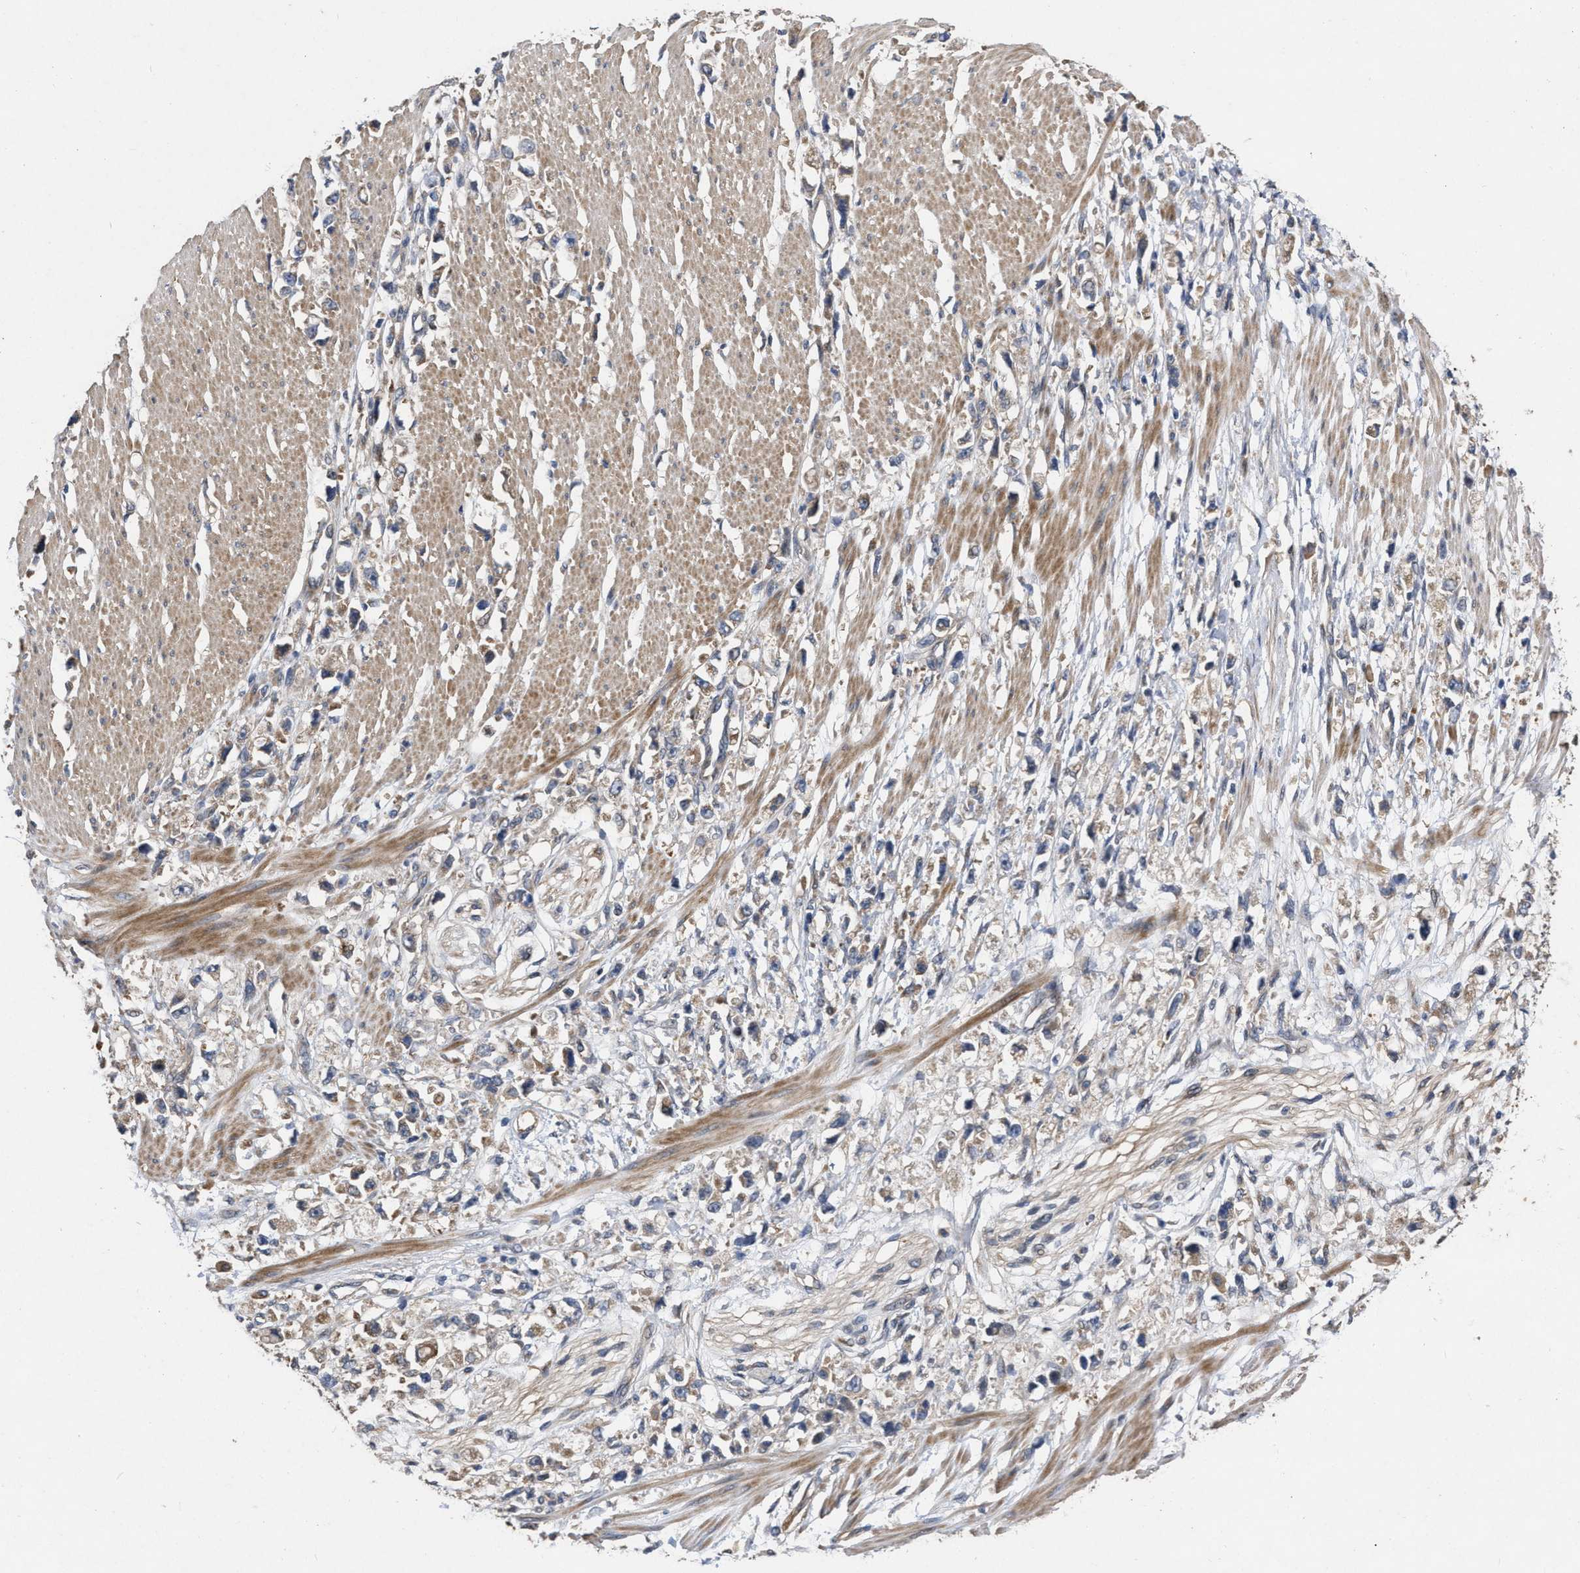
{"staining": {"intensity": "moderate", "quantity": "25%-75%", "location": "cytoplasmic/membranous"}, "tissue": "stomach cancer", "cell_type": "Tumor cells", "image_type": "cancer", "snomed": [{"axis": "morphology", "description": "Adenocarcinoma, NOS"}, {"axis": "topography", "description": "Stomach"}], "caption": "A medium amount of moderate cytoplasmic/membranous positivity is identified in approximately 25%-75% of tumor cells in adenocarcinoma (stomach) tissue.", "gene": "CDKN2C", "patient": {"sex": "female", "age": 59}}